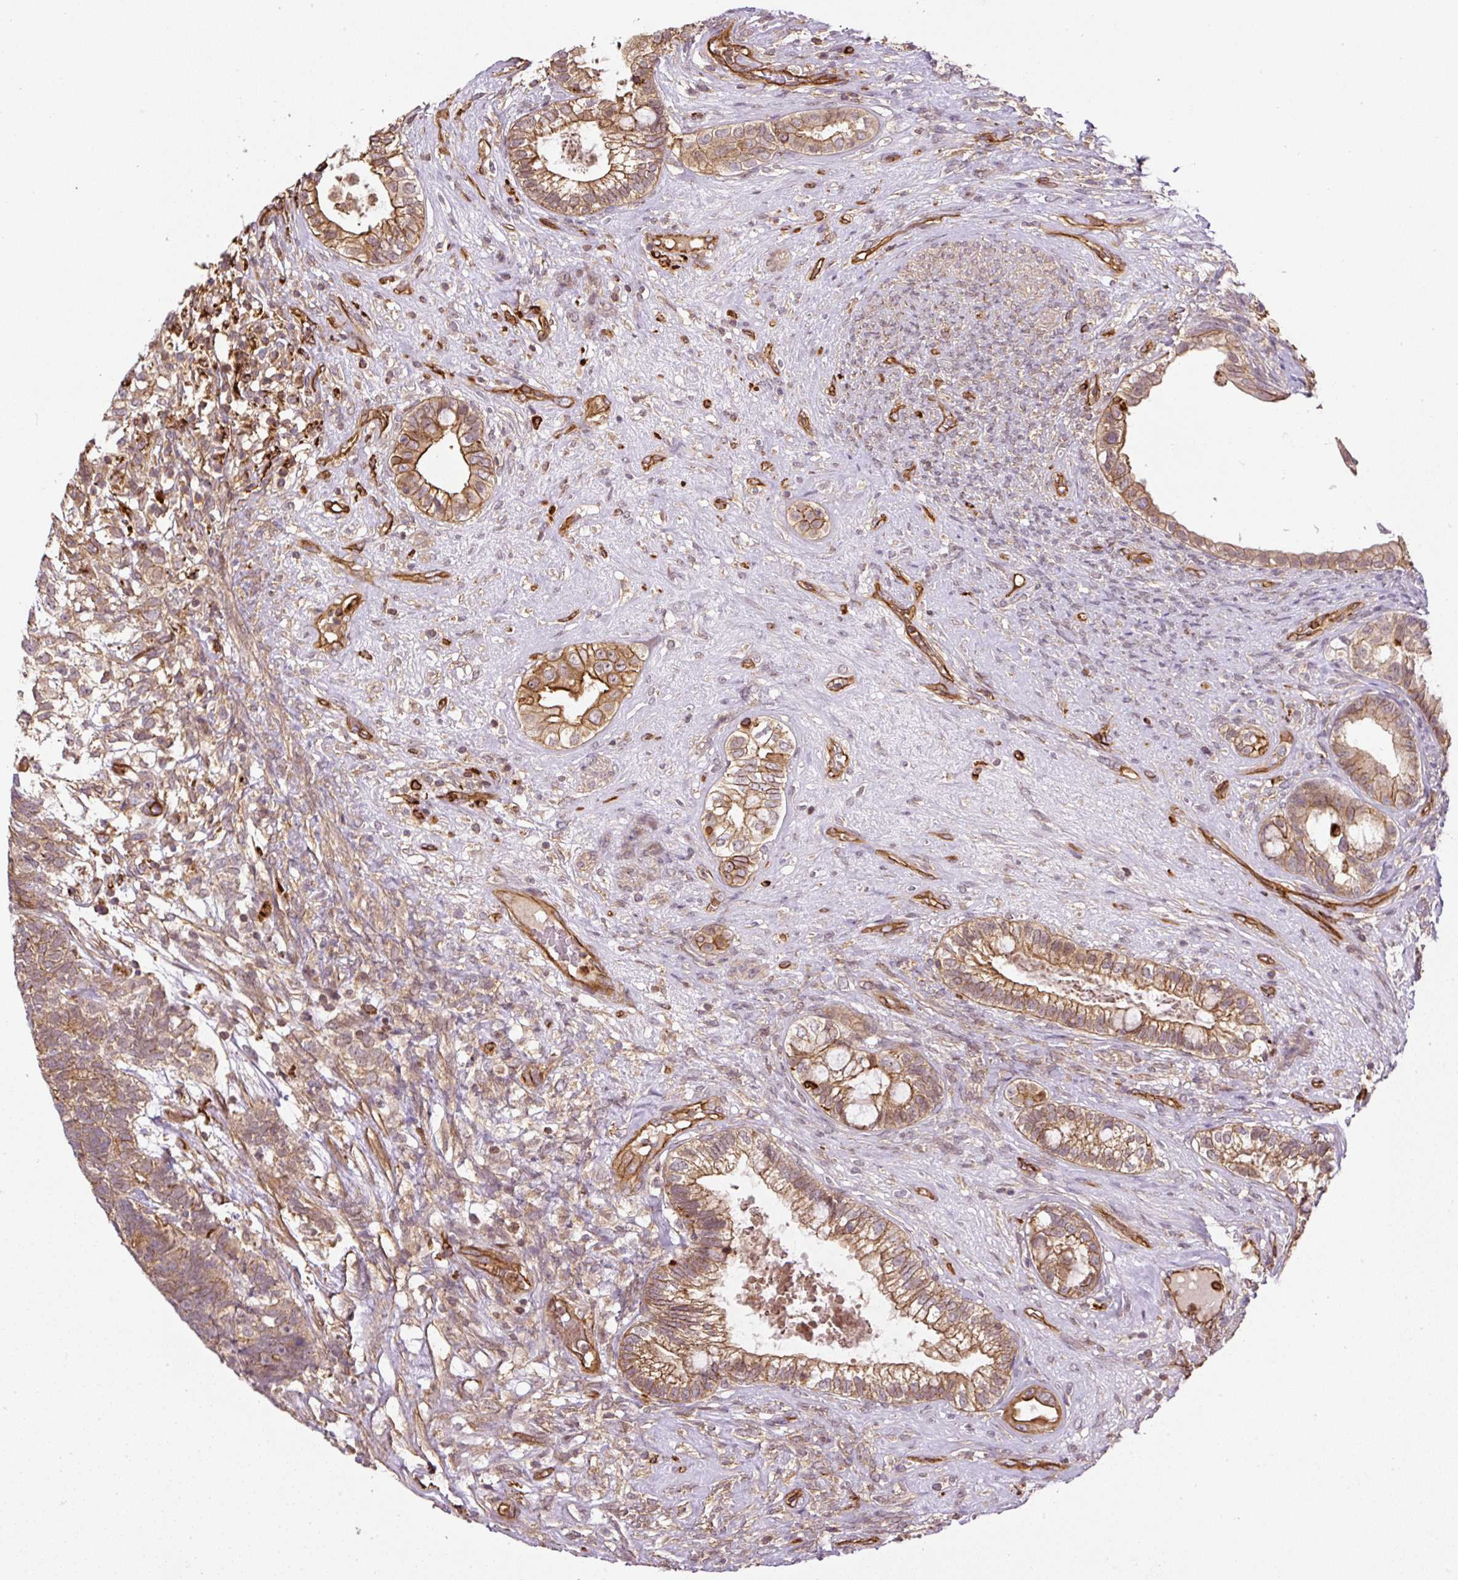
{"staining": {"intensity": "moderate", "quantity": ">75%", "location": "cytoplasmic/membranous"}, "tissue": "testis cancer", "cell_type": "Tumor cells", "image_type": "cancer", "snomed": [{"axis": "morphology", "description": "Seminoma, NOS"}, {"axis": "morphology", "description": "Carcinoma, Embryonal, NOS"}, {"axis": "topography", "description": "Testis"}], "caption": "Immunohistochemistry (IHC) of seminoma (testis) displays medium levels of moderate cytoplasmic/membranous expression in about >75% of tumor cells. Immunohistochemistry stains the protein of interest in brown and the nuclei are stained blue.", "gene": "B3GALT5", "patient": {"sex": "male", "age": 41}}